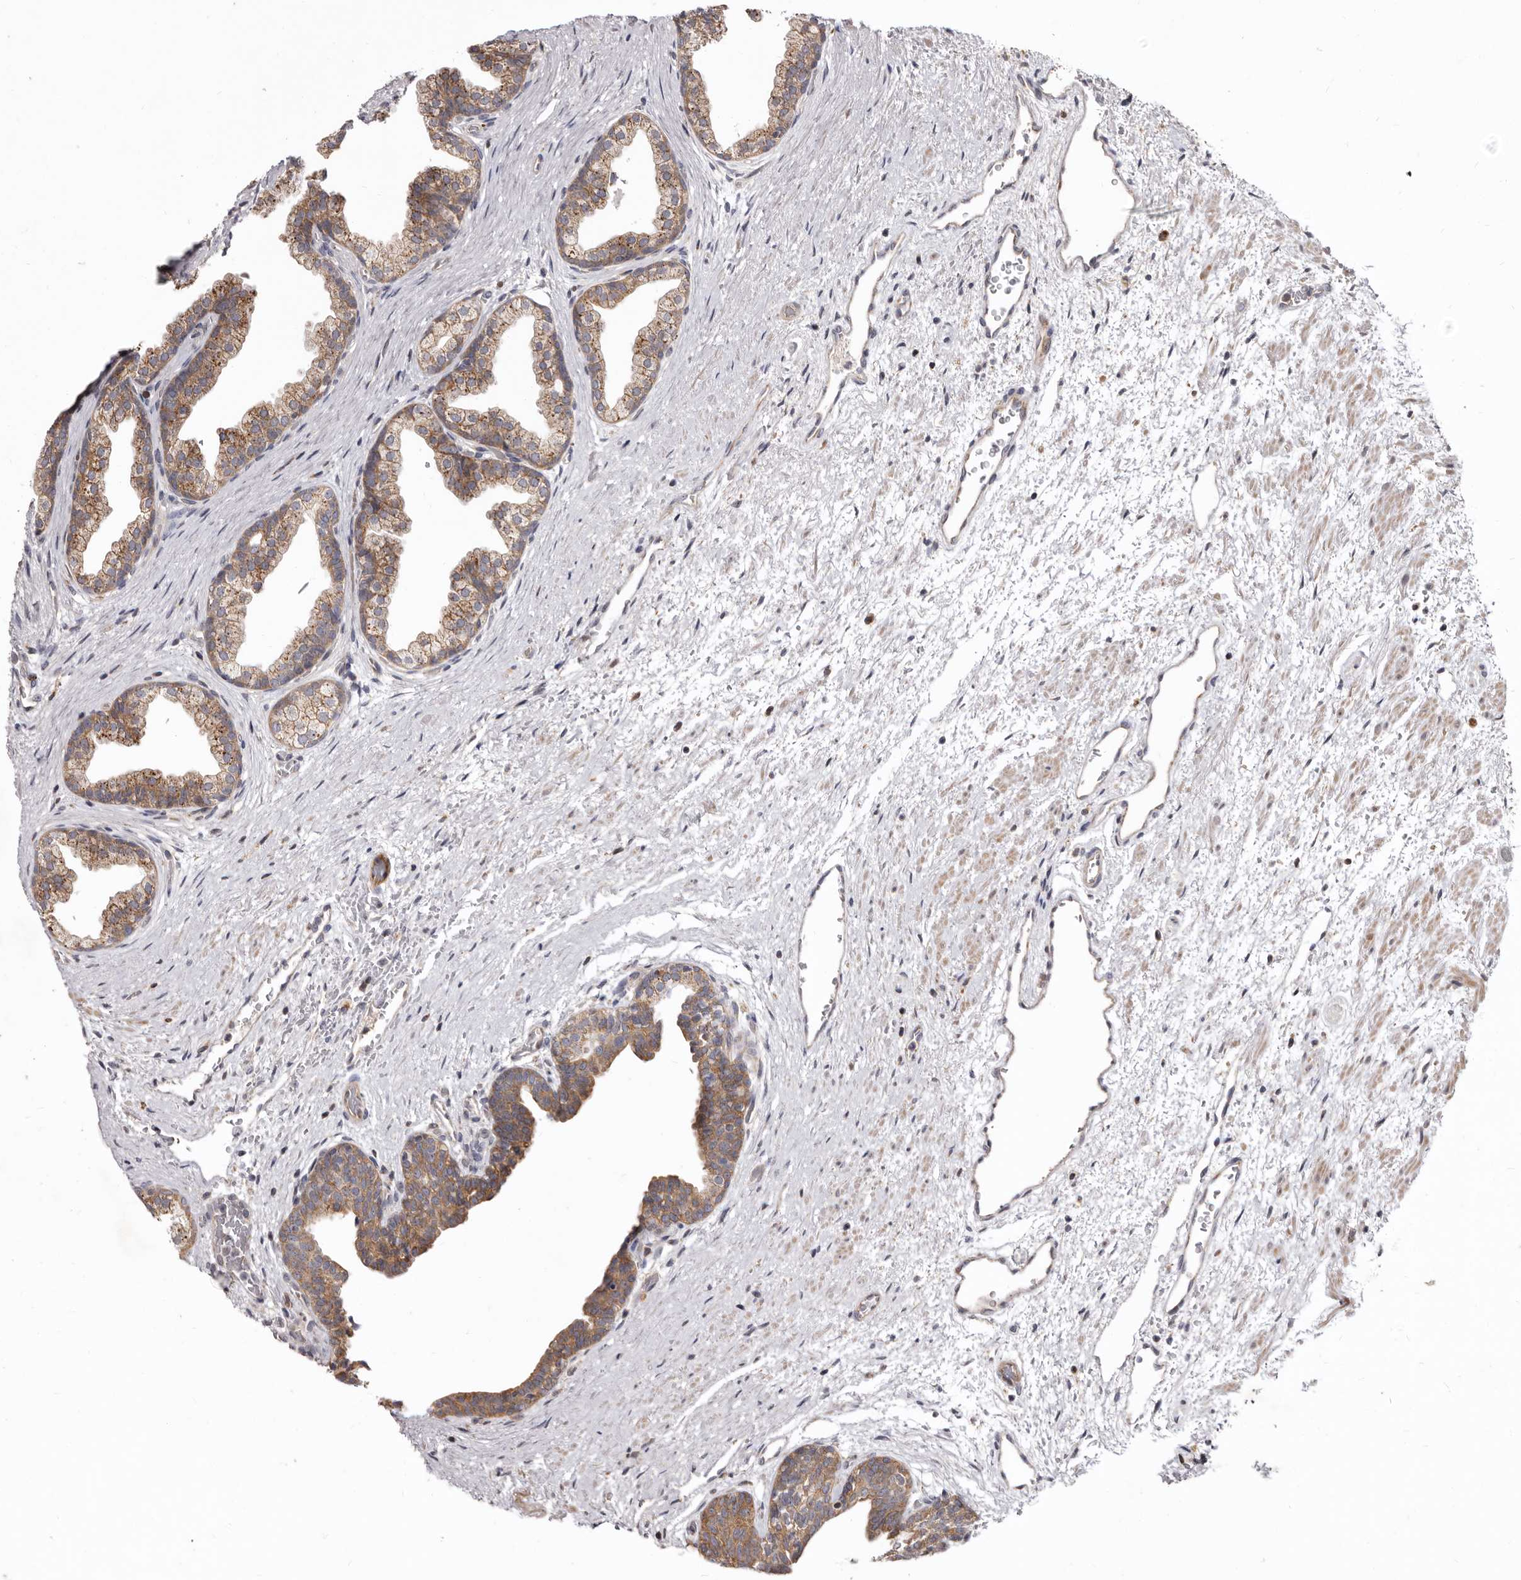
{"staining": {"intensity": "moderate", "quantity": "25%-75%", "location": "cytoplasmic/membranous"}, "tissue": "prostate", "cell_type": "Glandular cells", "image_type": "normal", "snomed": [{"axis": "morphology", "description": "Normal tissue, NOS"}, {"axis": "topography", "description": "Prostate"}], "caption": "Normal prostate shows moderate cytoplasmic/membranous expression in approximately 25%-75% of glandular cells, visualized by immunohistochemistry. (DAB IHC with brightfield microscopy, high magnification).", "gene": "SMC4", "patient": {"sex": "male", "age": 48}}